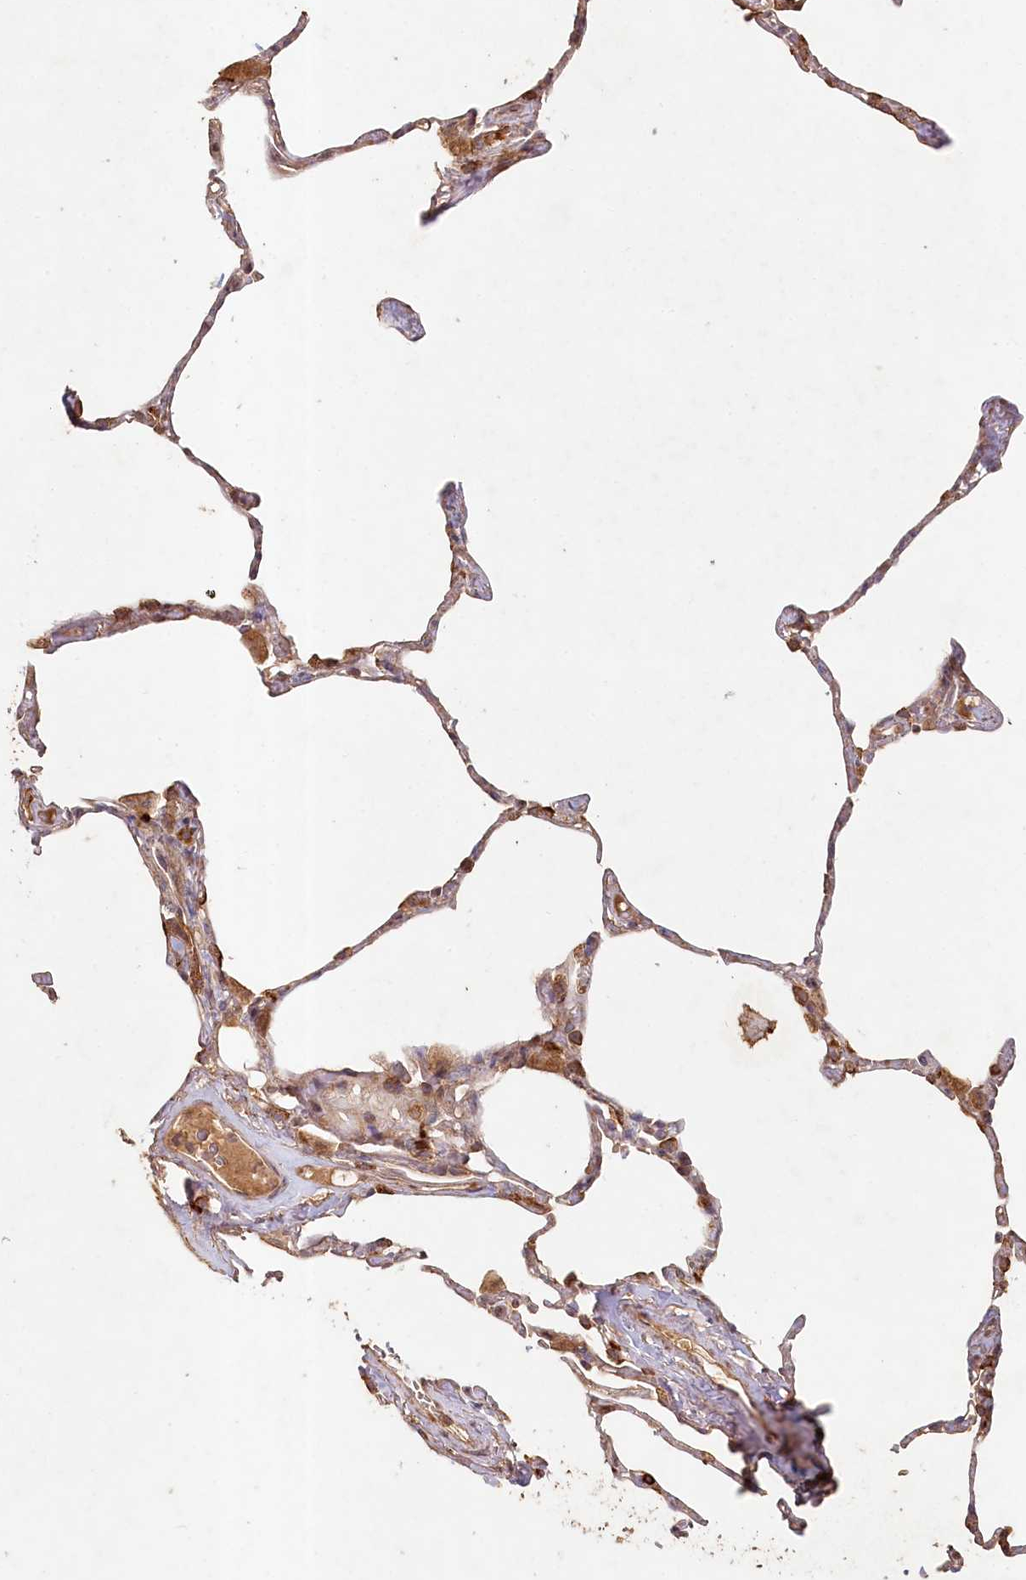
{"staining": {"intensity": "moderate", "quantity": ">75%", "location": "cytoplasmic/membranous"}, "tissue": "lung", "cell_type": "Alveolar cells", "image_type": "normal", "snomed": [{"axis": "morphology", "description": "Normal tissue, NOS"}, {"axis": "topography", "description": "Lung"}], "caption": "Immunohistochemical staining of unremarkable human lung demonstrates >75% levels of moderate cytoplasmic/membranous protein positivity in approximately >75% of alveolar cells.", "gene": "HAL", "patient": {"sex": "male", "age": 65}}